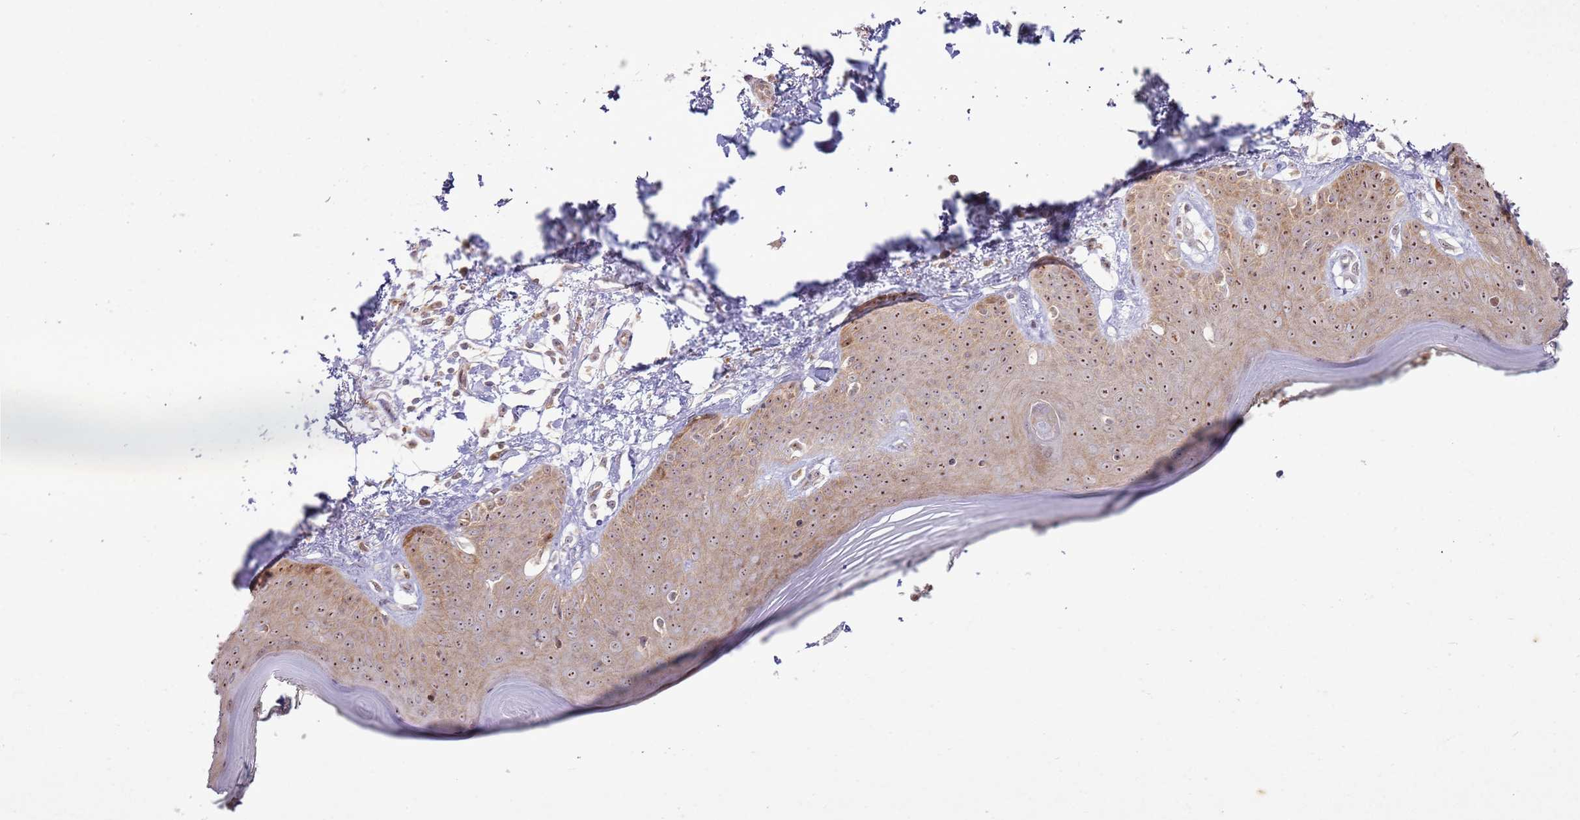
{"staining": {"intensity": "moderate", "quantity": ">75%", "location": "cytoplasmic/membranous,nuclear"}, "tissue": "skin", "cell_type": "Keratinocytes", "image_type": "normal", "snomed": [{"axis": "morphology", "description": "Normal tissue, NOS"}, {"axis": "topography", "description": "Skin"}], "caption": "Brown immunohistochemical staining in unremarkable human skin reveals moderate cytoplasmic/membranous,nuclear positivity in about >75% of keratinocytes.", "gene": "CNPY1", "patient": {"sex": "female", "age": 64}}